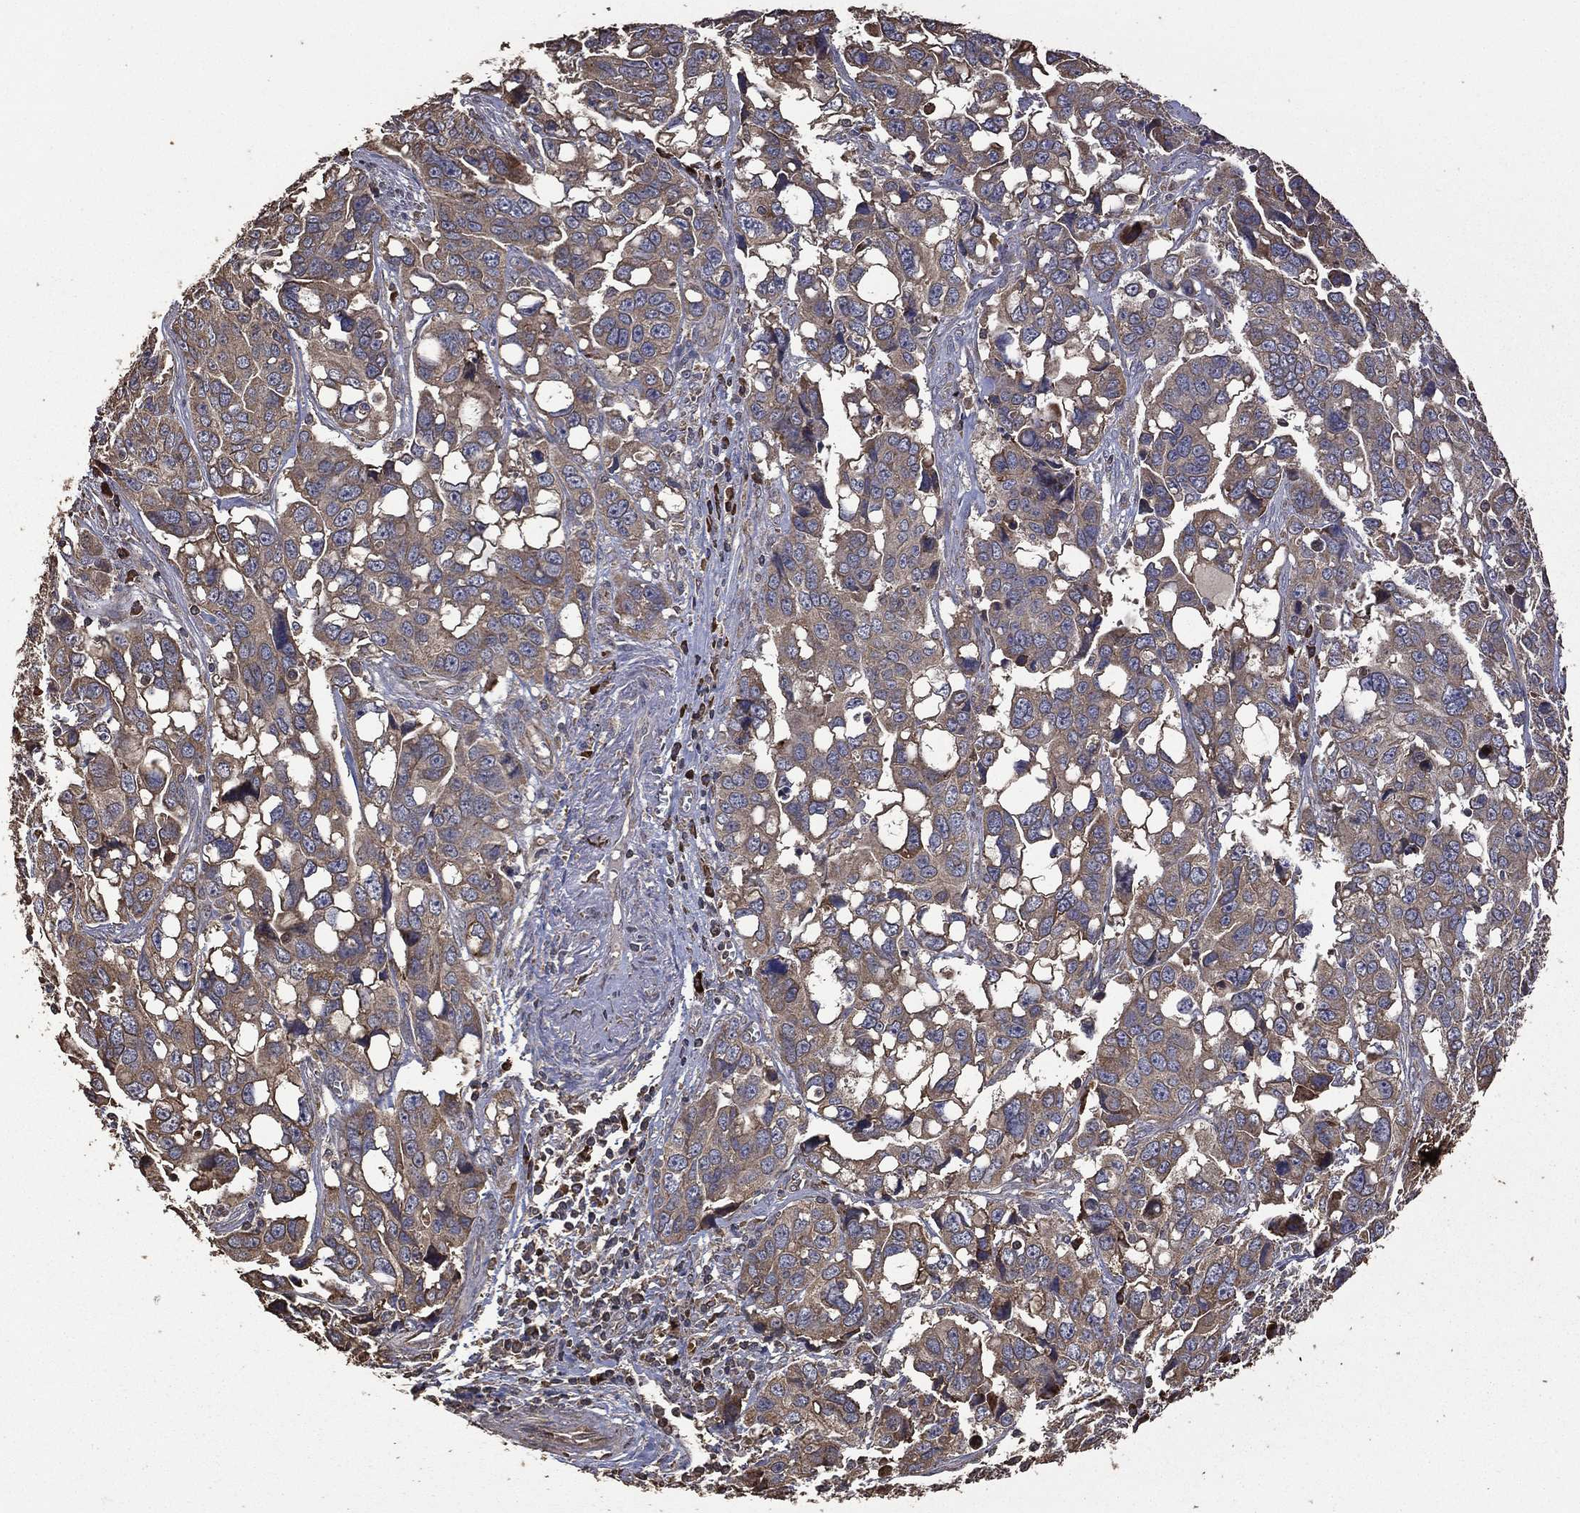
{"staining": {"intensity": "moderate", "quantity": ">75%", "location": "cytoplasmic/membranous"}, "tissue": "ovarian cancer", "cell_type": "Tumor cells", "image_type": "cancer", "snomed": [{"axis": "morphology", "description": "Carcinoma, endometroid"}, {"axis": "topography", "description": "Ovary"}], "caption": "Brown immunohistochemical staining in endometroid carcinoma (ovarian) exhibits moderate cytoplasmic/membranous positivity in about >75% of tumor cells. Immunohistochemistry stains the protein of interest in brown and the nuclei are stained blue.", "gene": "METTL27", "patient": {"sex": "female", "age": 78}}